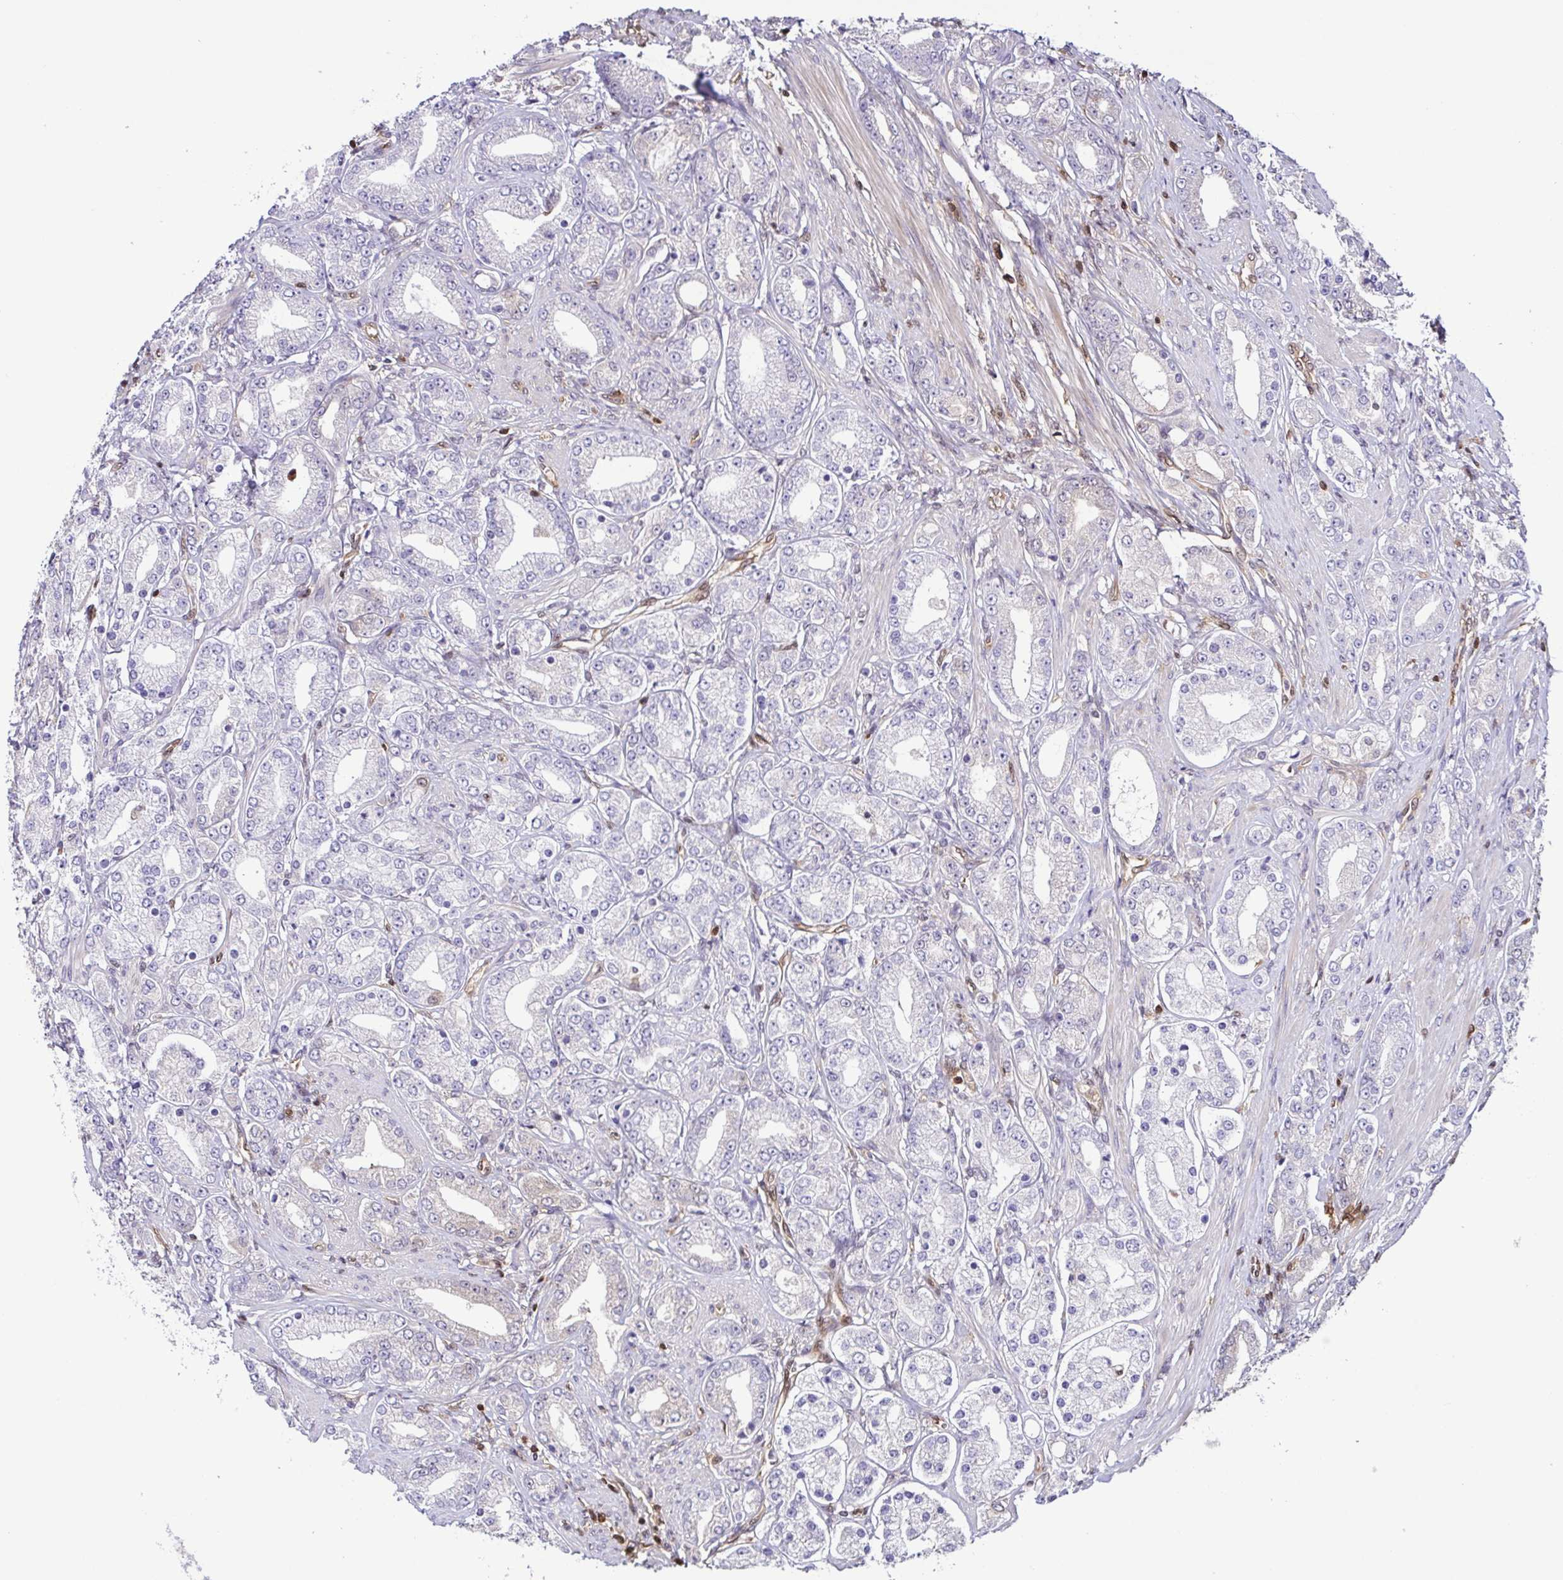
{"staining": {"intensity": "negative", "quantity": "none", "location": "none"}, "tissue": "prostate cancer", "cell_type": "Tumor cells", "image_type": "cancer", "snomed": [{"axis": "morphology", "description": "Adenocarcinoma, High grade"}, {"axis": "topography", "description": "Prostate"}], "caption": "Prostate cancer stained for a protein using immunohistochemistry (IHC) reveals no staining tumor cells.", "gene": "PSMB9", "patient": {"sex": "male", "age": 67}}